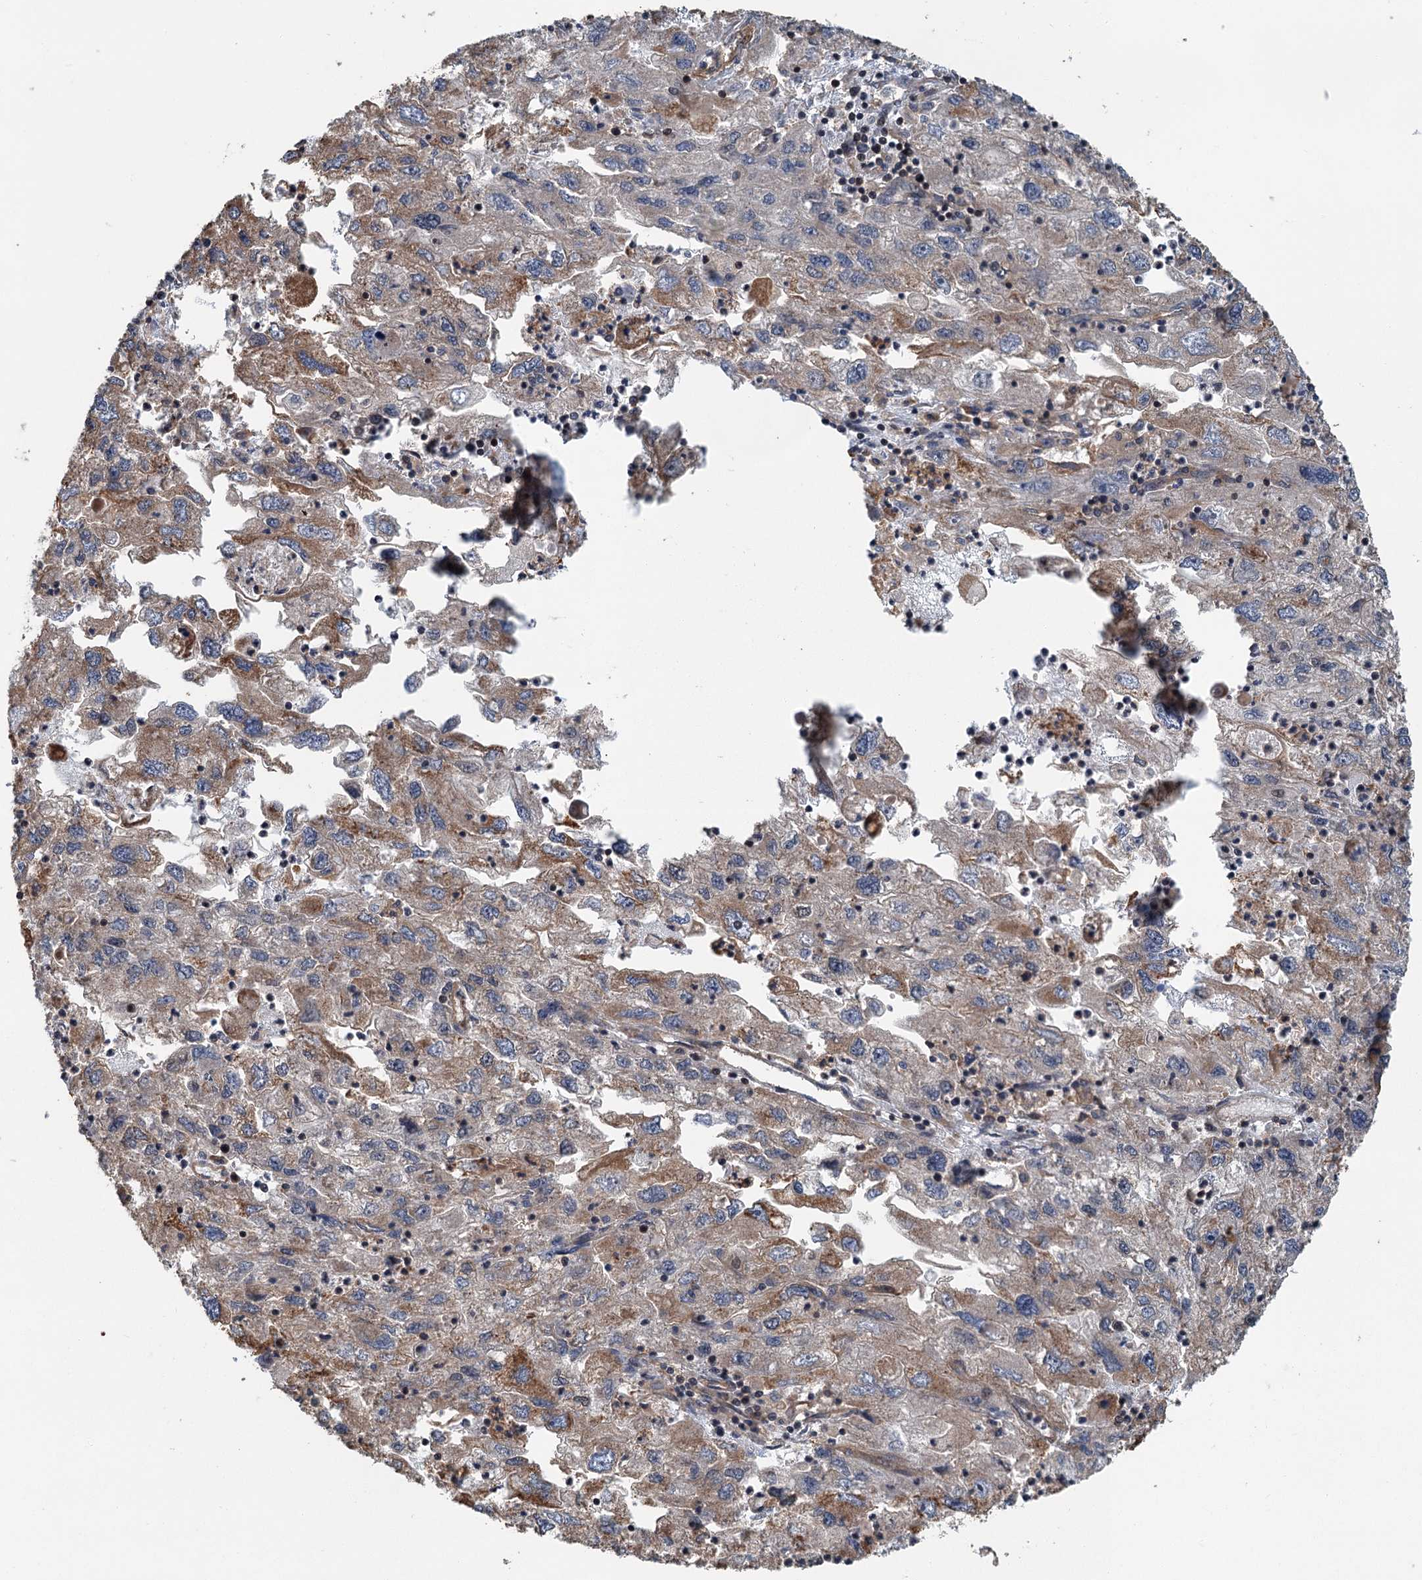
{"staining": {"intensity": "moderate", "quantity": "<25%", "location": "cytoplasmic/membranous"}, "tissue": "endometrial cancer", "cell_type": "Tumor cells", "image_type": "cancer", "snomed": [{"axis": "morphology", "description": "Adenocarcinoma, NOS"}, {"axis": "topography", "description": "Endometrium"}], "caption": "Protein staining of endometrial cancer tissue exhibits moderate cytoplasmic/membranous staining in about <25% of tumor cells. (Stains: DAB (3,3'-diaminobenzidine) in brown, nuclei in blue, Microscopy: brightfield microscopy at high magnification).", "gene": "ZNF527", "patient": {"sex": "female", "age": 49}}